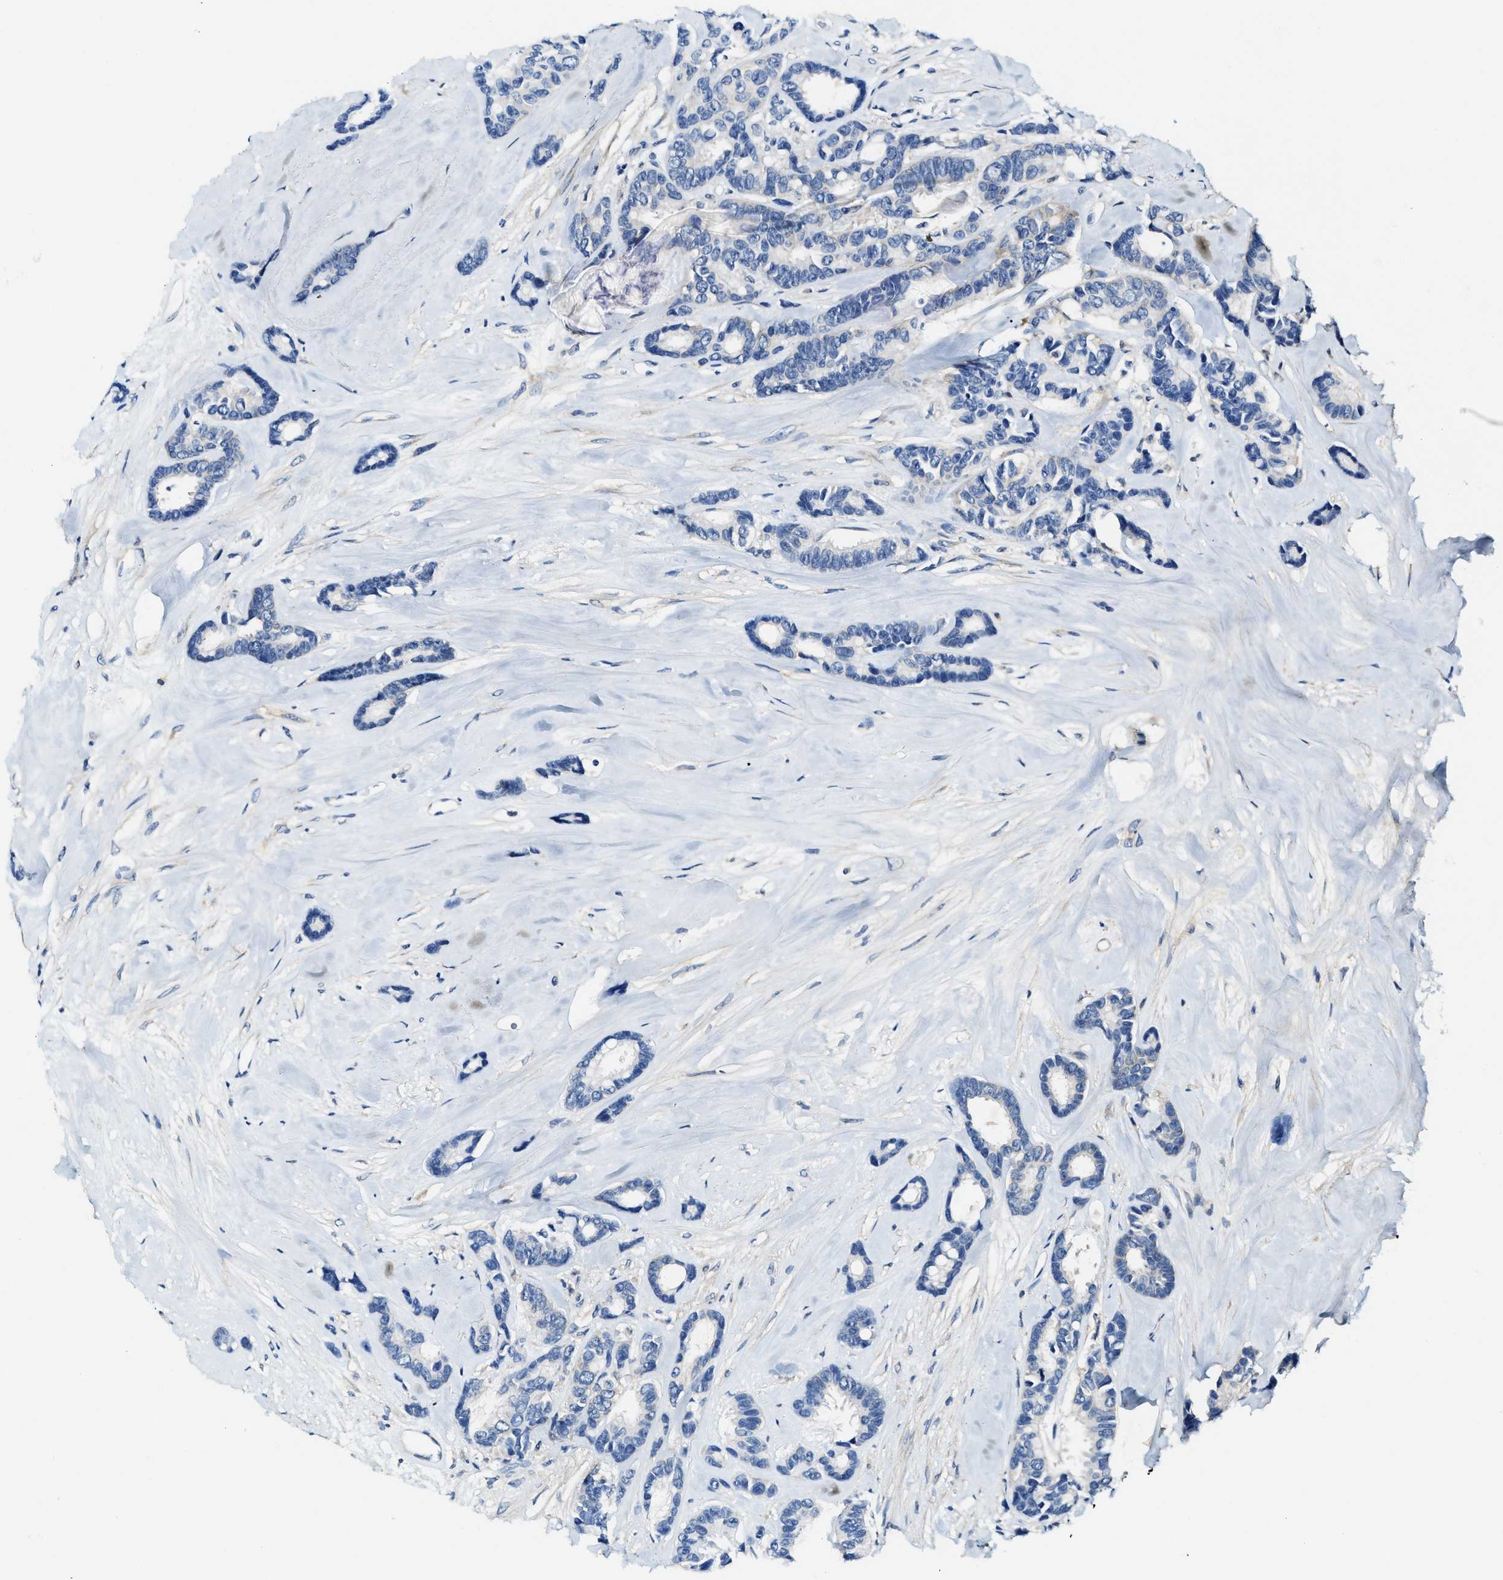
{"staining": {"intensity": "weak", "quantity": "<25%", "location": "cytoplasmic/membranous"}, "tissue": "breast cancer", "cell_type": "Tumor cells", "image_type": "cancer", "snomed": [{"axis": "morphology", "description": "Duct carcinoma"}, {"axis": "topography", "description": "Breast"}], "caption": "An image of human breast infiltrating ductal carcinoma is negative for staining in tumor cells.", "gene": "EIF2AK2", "patient": {"sex": "female", "age": 87}}